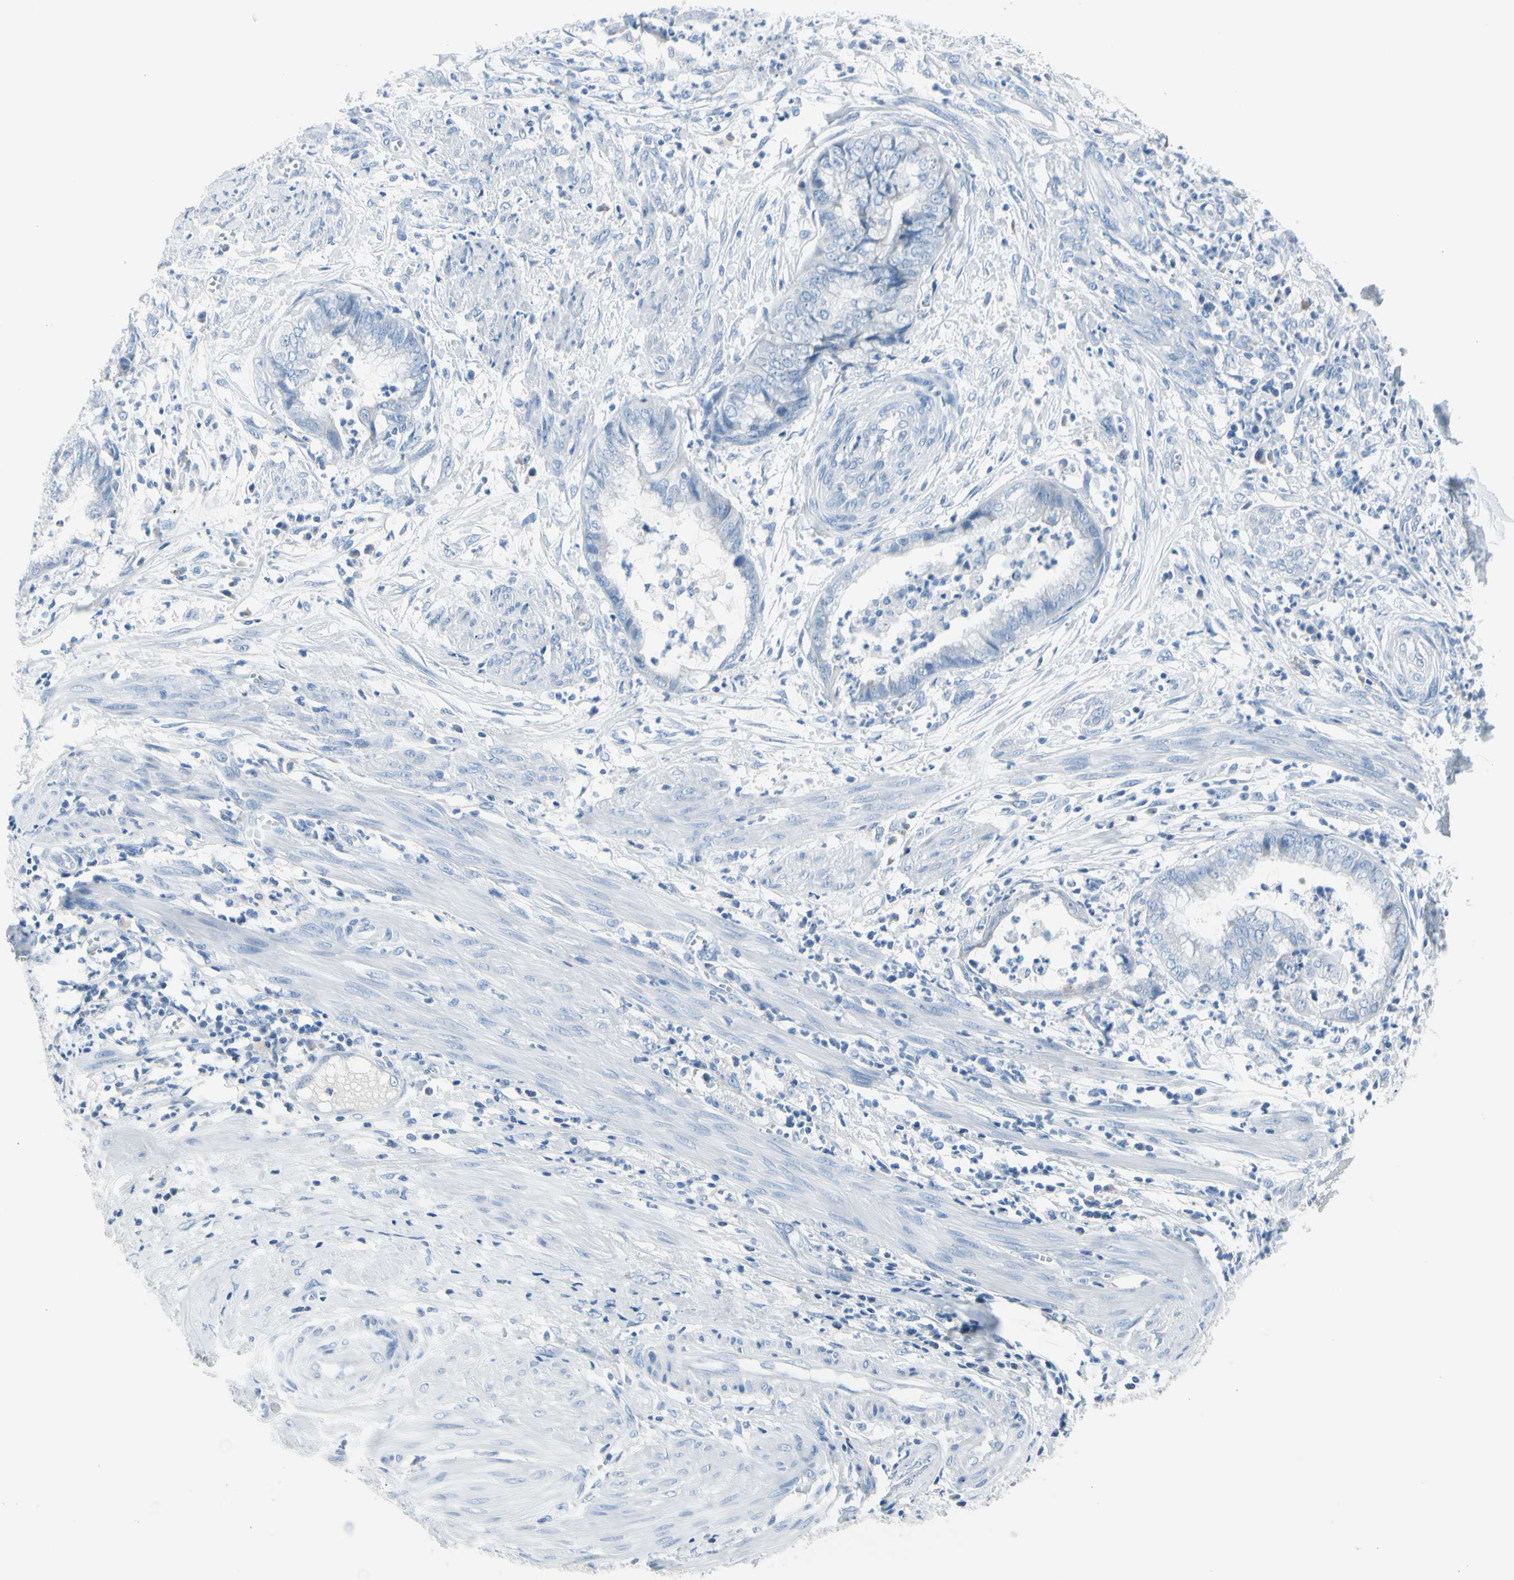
{"staining": {"intensity": "negative", "quantity": "none", "location": "none"}, "tissue": "endometrial cancer", "cell_type": "Tumor cells", "image_type": "cancer", "snomed": [{"axis": "morphology", "description": "Necrosis, NOS"}, {"axis": "morphology", "description": "Adenocarcinoma, NOS"}, {"axis": "topography", "description": "Endometrium"}], "caption": "Immunohistochemistry (IHC) image of human endometrial cancer stained for a protein (brown), which exhibits no positivity in tumor cells.", "gene": "TPO", "patient": {"sex": "female", "age": 79}}